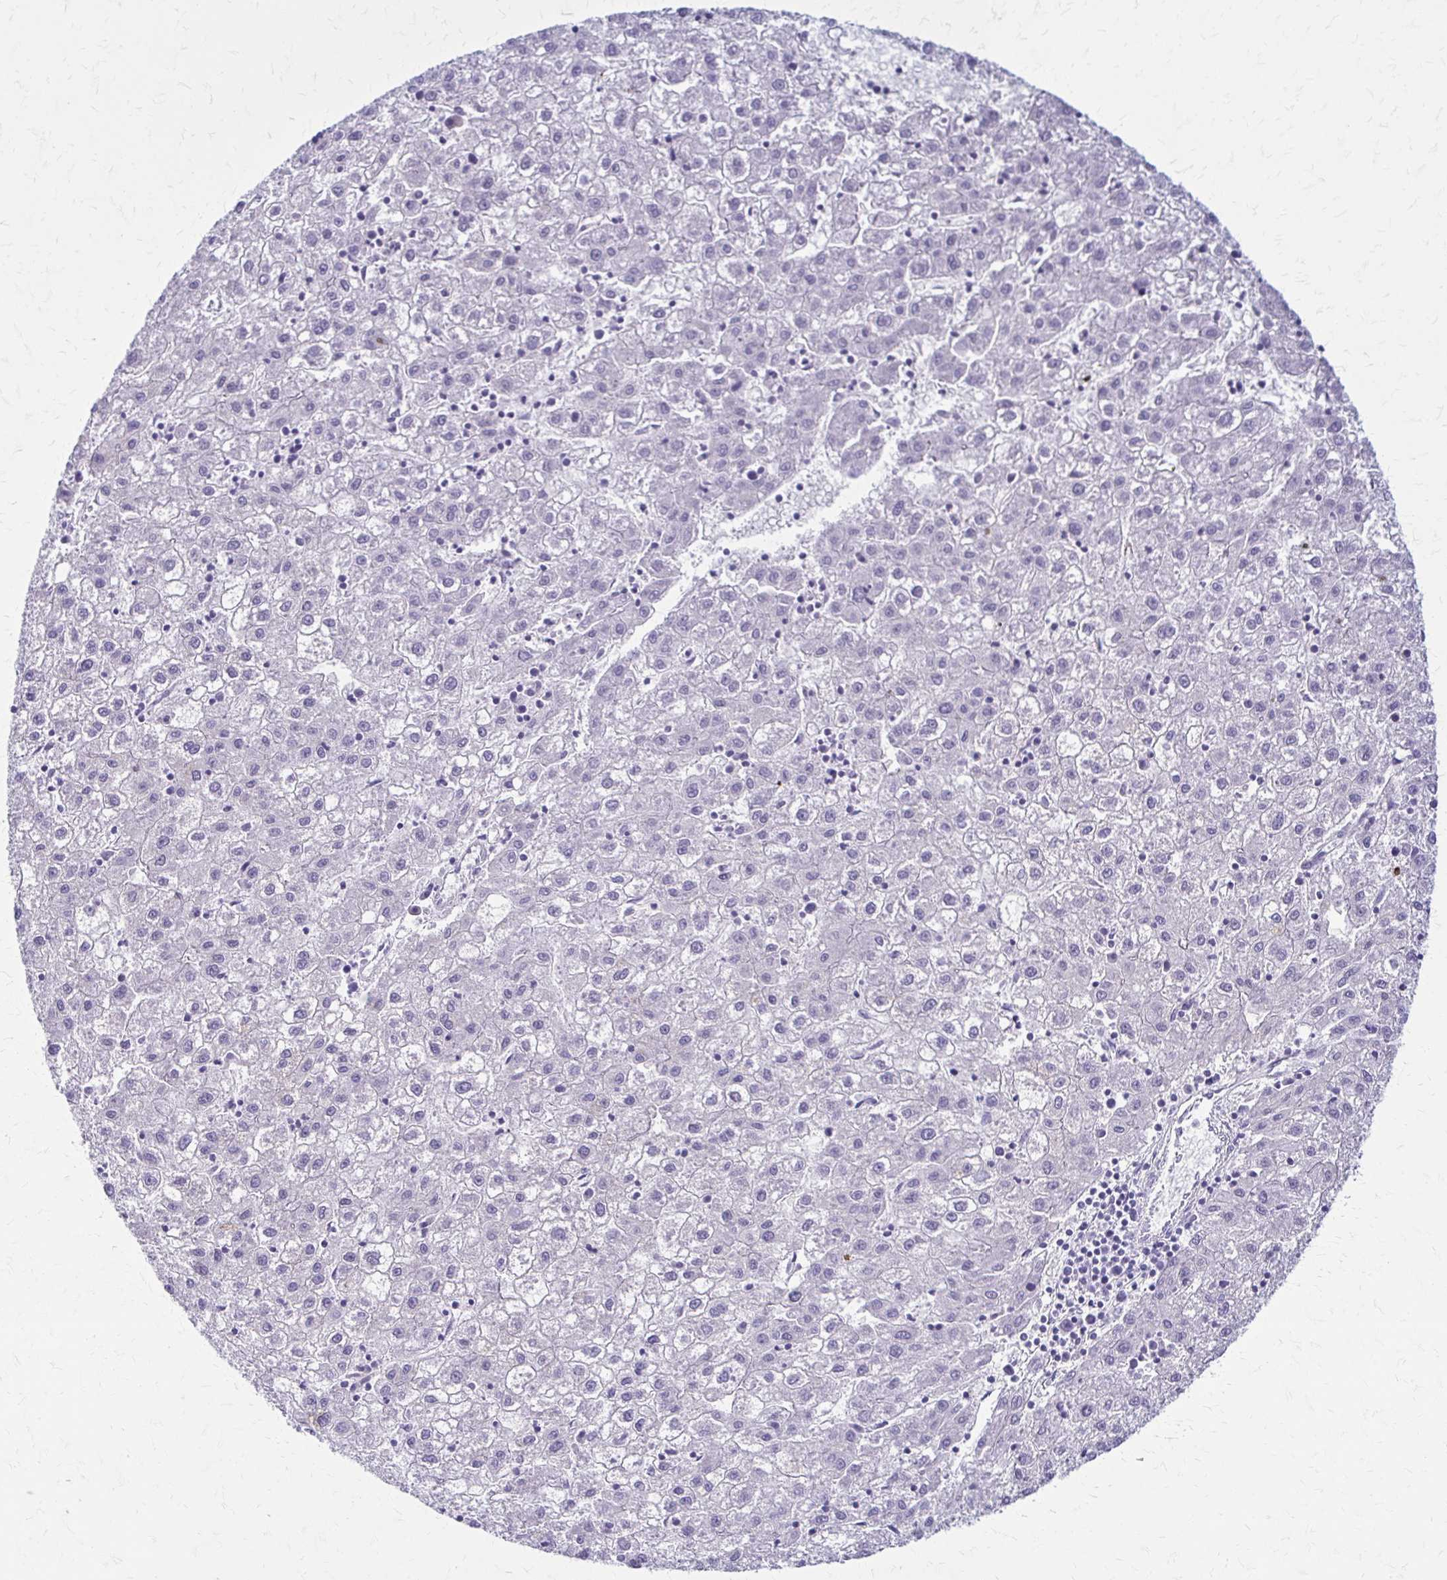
{"staining": {"intensity": "negative", "quantity": "none", "location": "none"}, "tissue": "liver cancer", "cell_type": "Tumor cells", "image_type": "cancer", "snomed": [{"axis": "morphology", "description": "Carcinoma, Hepatocellular, NOS"}, {"axis": "topography", "description": "Liver"}], "caption": "Immunohistochemistry (IHC) of human liver cancer reveals no expression in tumor cells.", "gene": "SAMD13", "patient": {"sex": "male", "age": 72}}